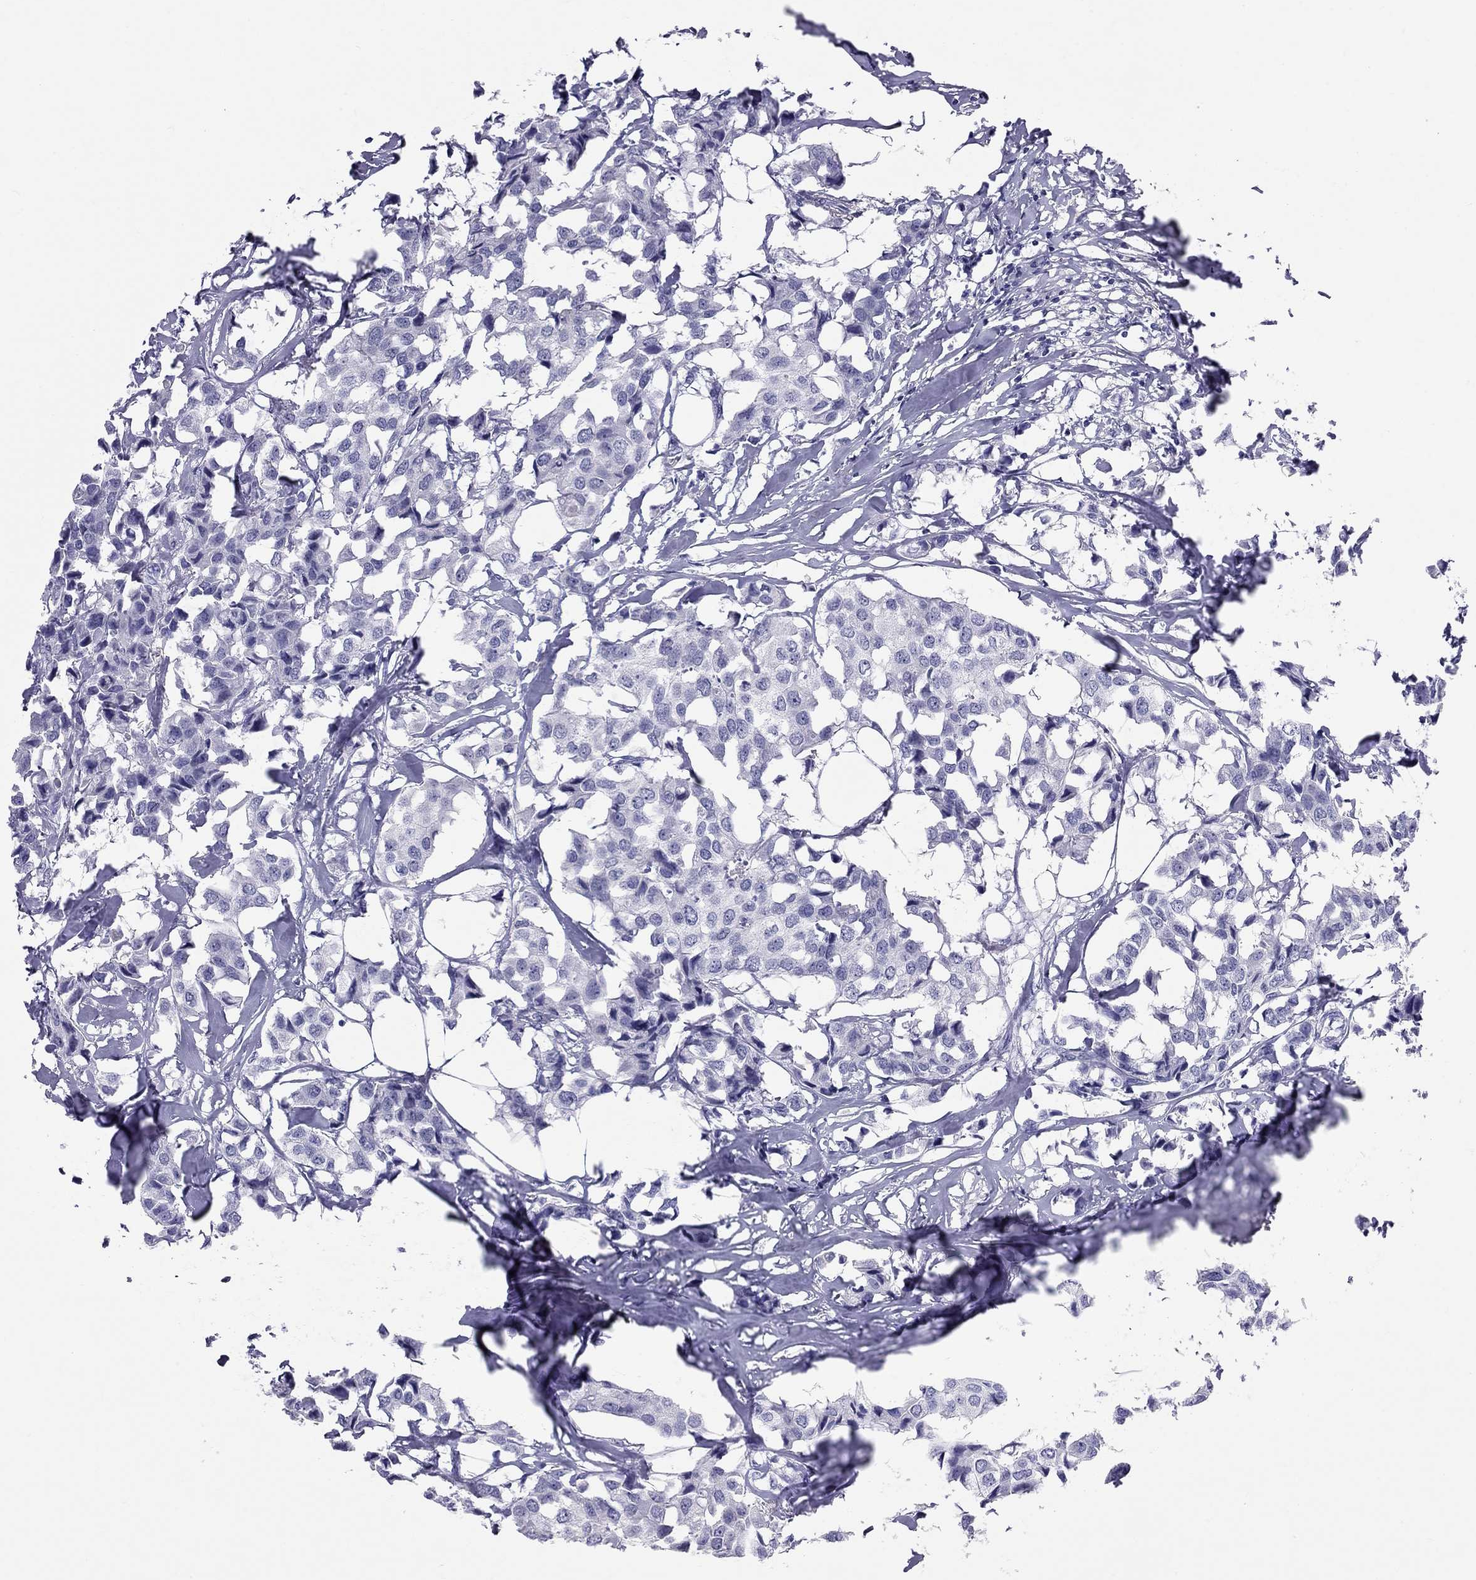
{"staining": {"intensity": "negative", "quantity": "none", "location": "none"}, "tissue": "breast cancer", "cell_type": "Tumor cells", "image_type": "cancer", "snomed": [{"axis": "morphology", "description": "Duct carcinoma"}, {"axis": "topography", "description": "Breast"}], "caption": "Breast cancer stained for a protein using immunohistochemistry demonstrates no expression tumor cells.", "gene": "FSCN3", "patient": {"sex": "female", "age": 80}}